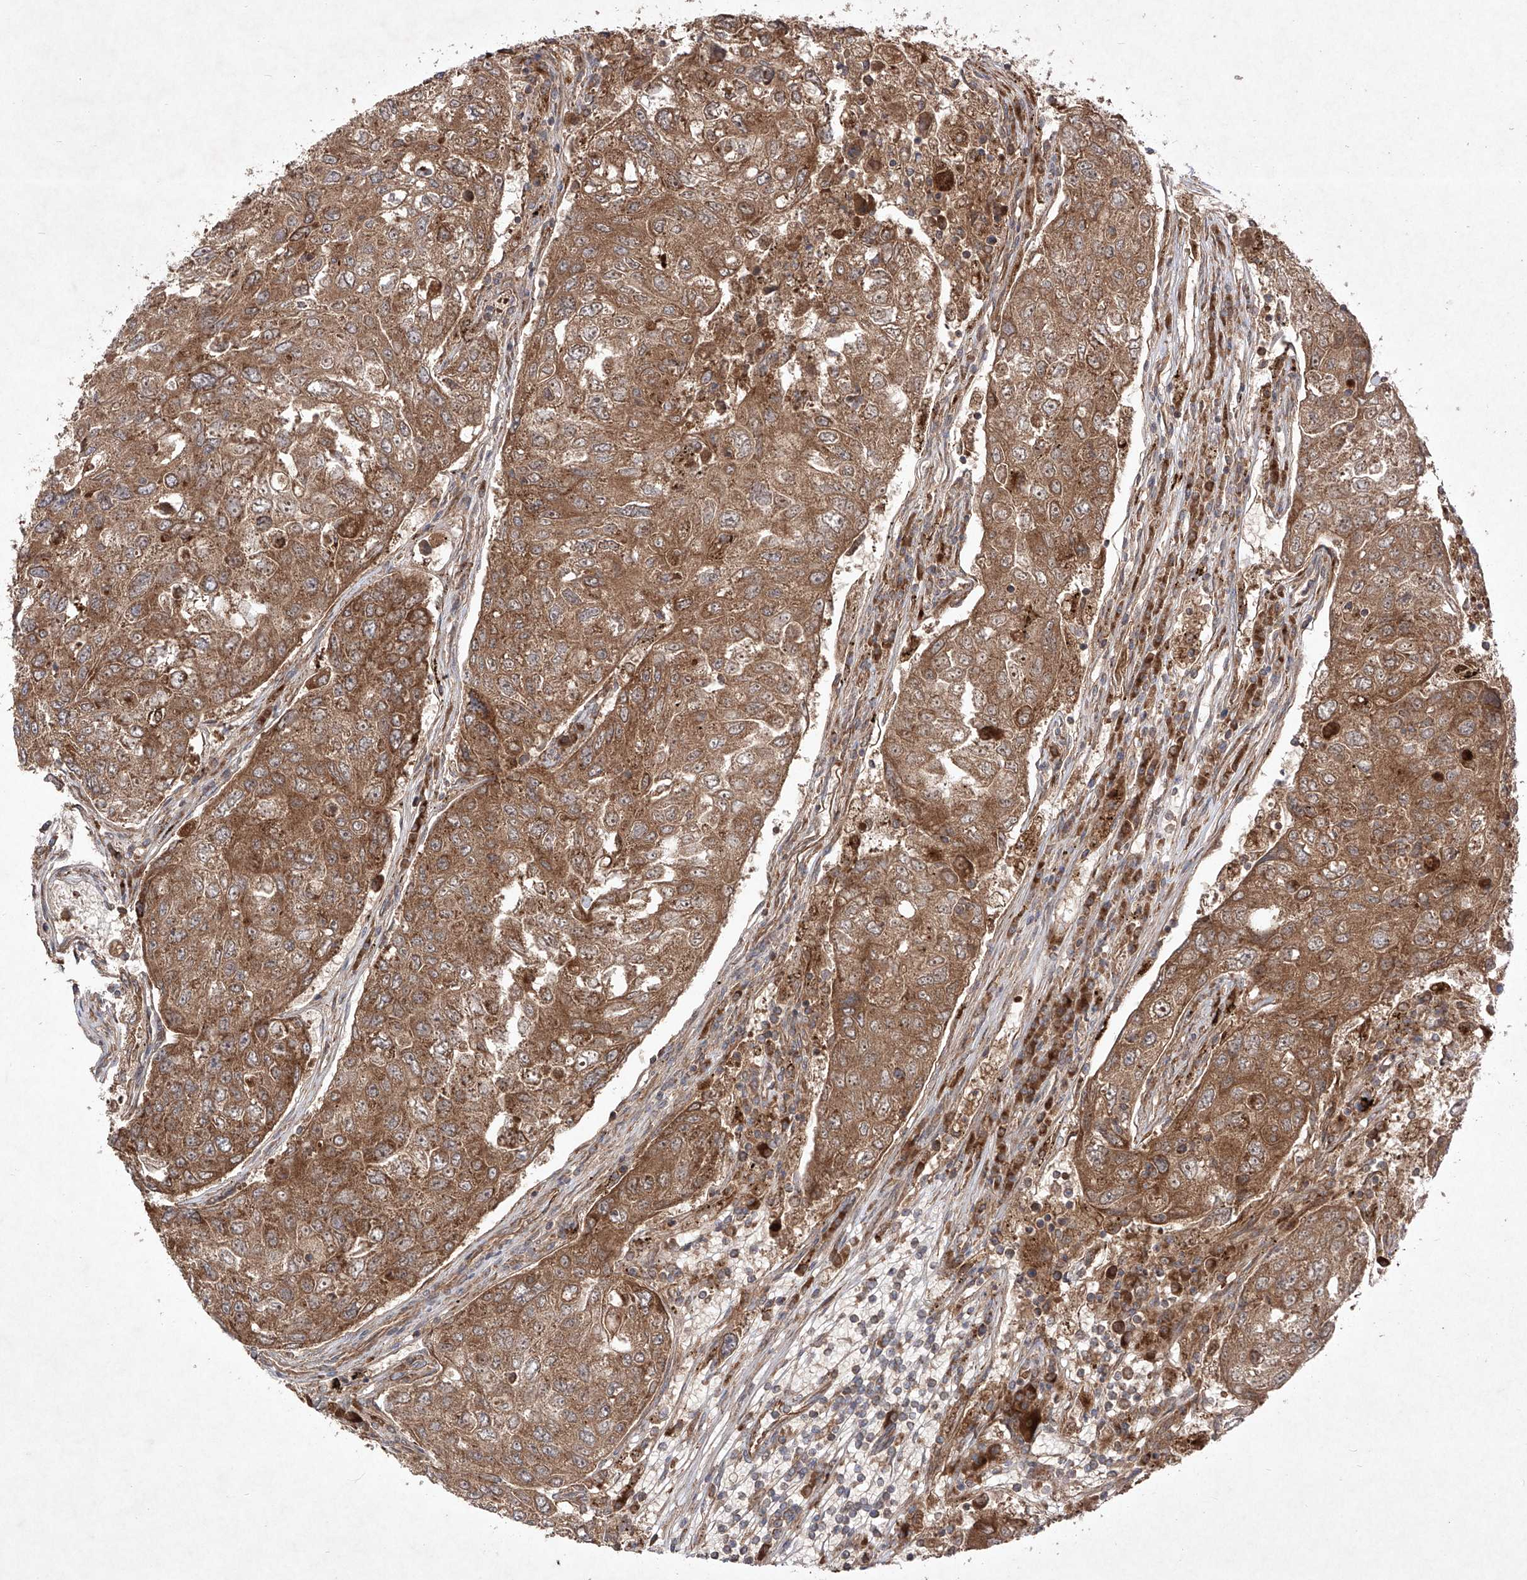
{"staining": {"intensity": "moderate", "quantity": ">75%", "location": "cytoplasmic/membranous"}, "tissue": "urothelial cancer", "cell_type": "Tumor cells", "image_type": "cancer", "snomed": [{"axis": "morphology", "description": "Urothelial carcinoma, High grade"}, {"axis": "topography", "description": "Lymph node"}, {"axis": "topography", "description": "Urinary bladder"}], "caption": "This is a micrograph of immunohistochemistry staining of urothelial cancer, which shows moderate expression in the cytoplasmic/membranous of tumor cells.", "gene": "YKT6", "patient": {"sex": "male", "age": 51}}